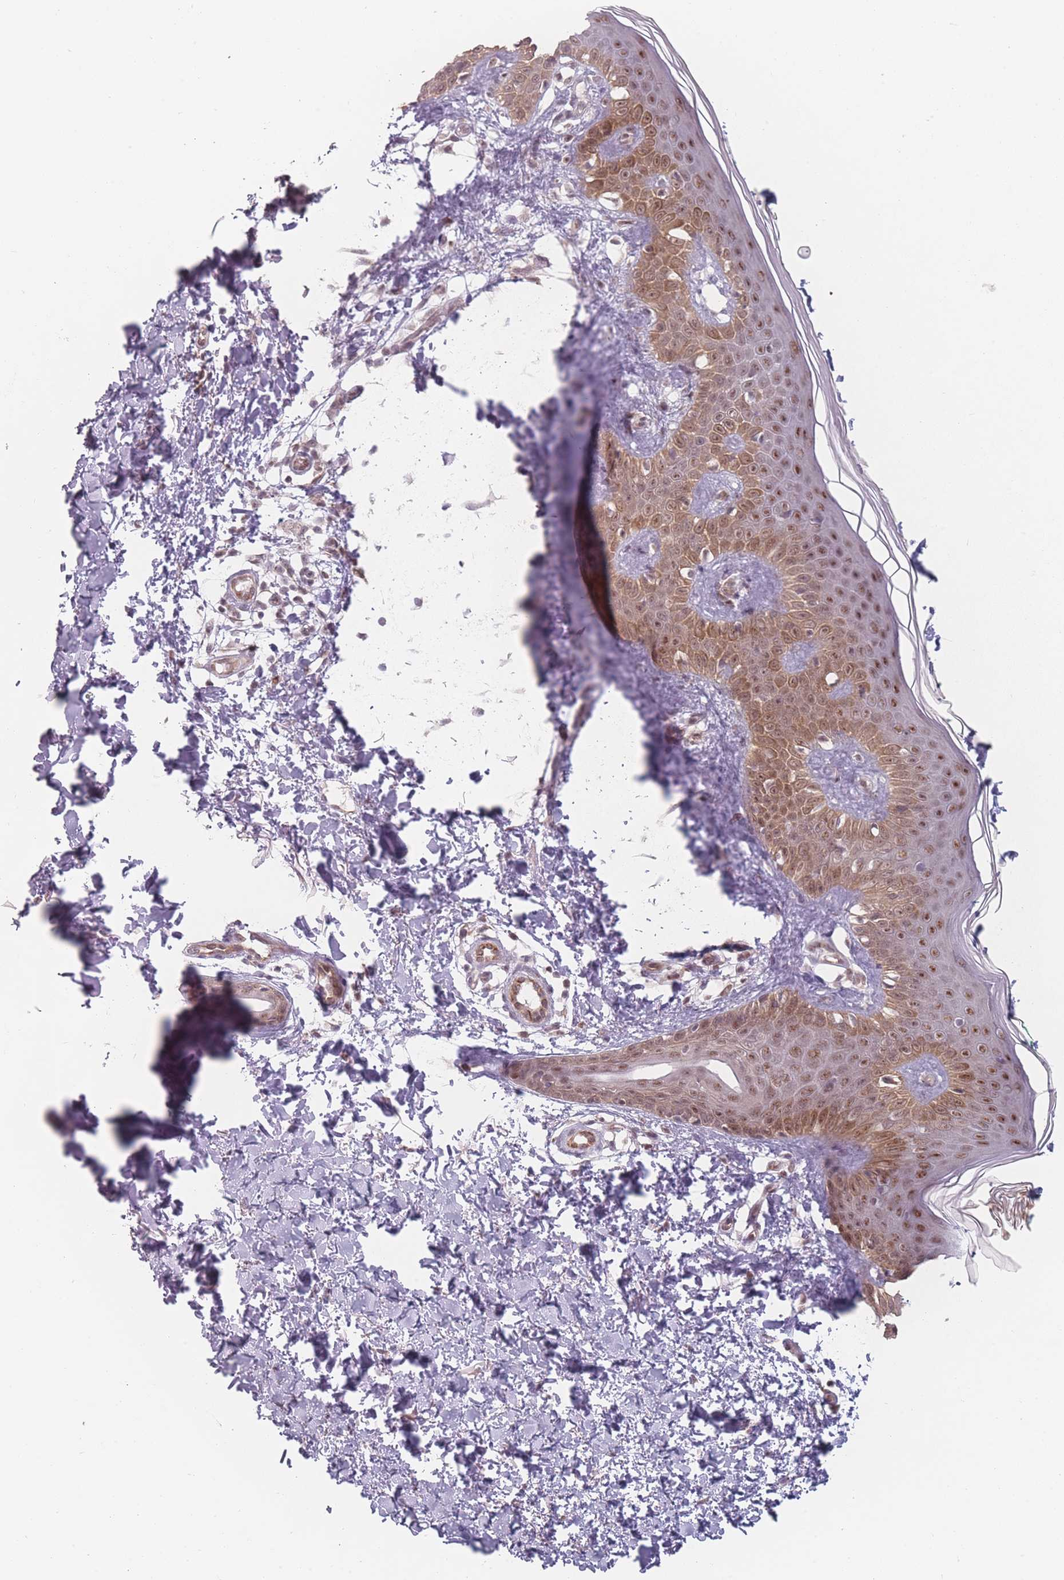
{"staining": {"intensity": "weak", "quantity": ">75%", "location": "nuclear"}, "tissue": "skin", "cell_type": "Fibroblasts", "image_type": "normal", "snomed": [{"axis": "morphology", "description": "Normal tissue, NOS"}, {"axis": "topography", "description": "Skin"}], "caption": "Immunohistochemistry (IHC) photomicrograph of benign skin stained for a protein (brown), which shows low levels of weak nuclear expression in approximately >75% of fibroblasts.", "gene": "ZC3H14", "patient": {"sex": "male", "age": 37}}